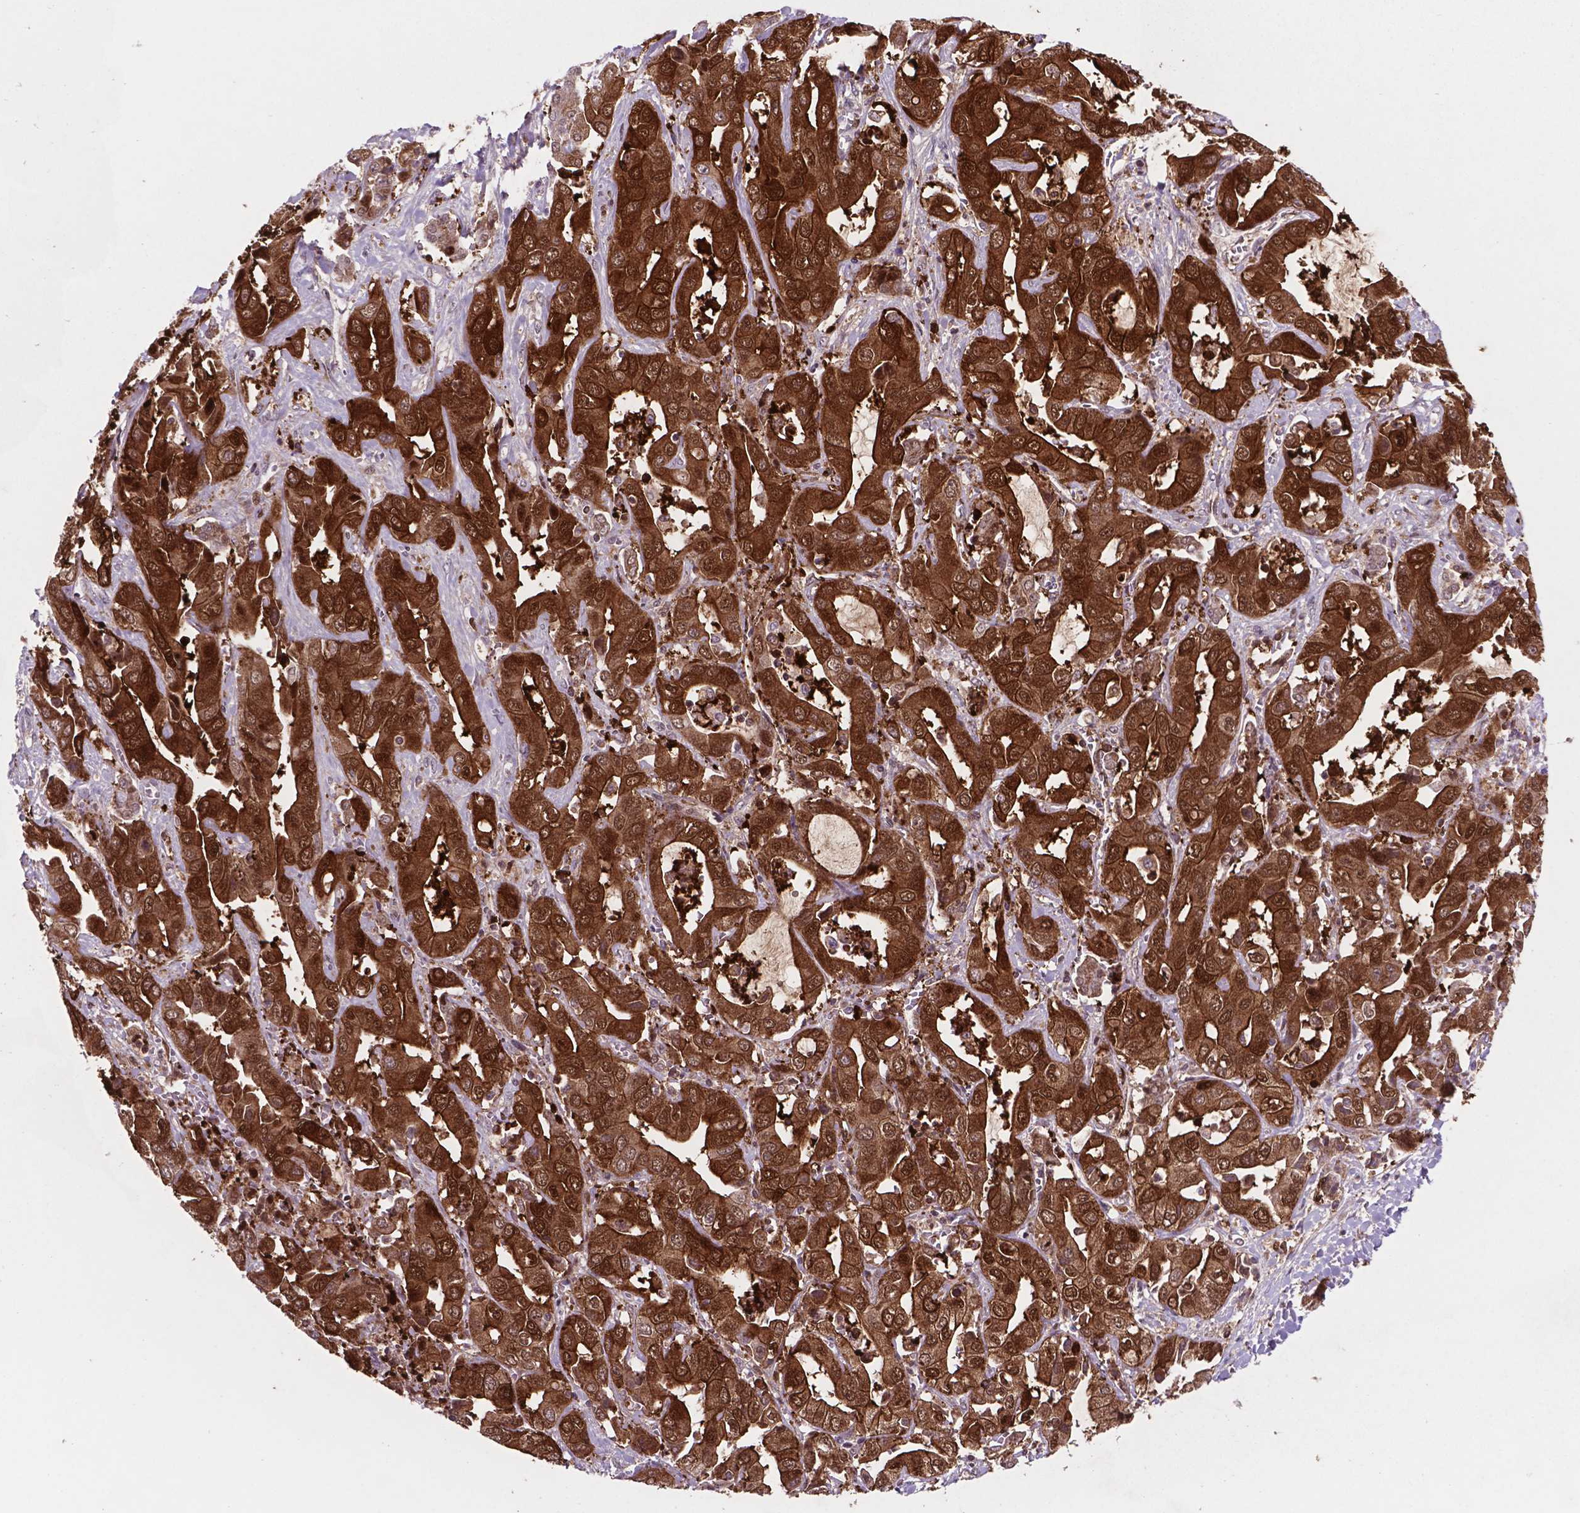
{"staining": {"intensity": "strong", "quantity": ">75%", "location": "cytoplasmic/membranous,nuclear"}, "tissue": "liver cancer", "cell_type": "Tumor cells", "image_type": "cancer", "snomed": [{"axis": "morphology", "description": "Cholangiocarcinoma"}, {"axis": "topography", "description": "Liver"}], "caption": "Immunohistochemical staining of human liver cholangiocarcinoma demonstrates strong cytoplasmic/membranous and nuclear protein expression in approximately >75% of tumor cells. (DAB (3,3'-diaminobenzidine) IHC with brightfield microscopy, high magnification).", "gene": "LDHA", "patient": {"sex": "female", "age": 52}}